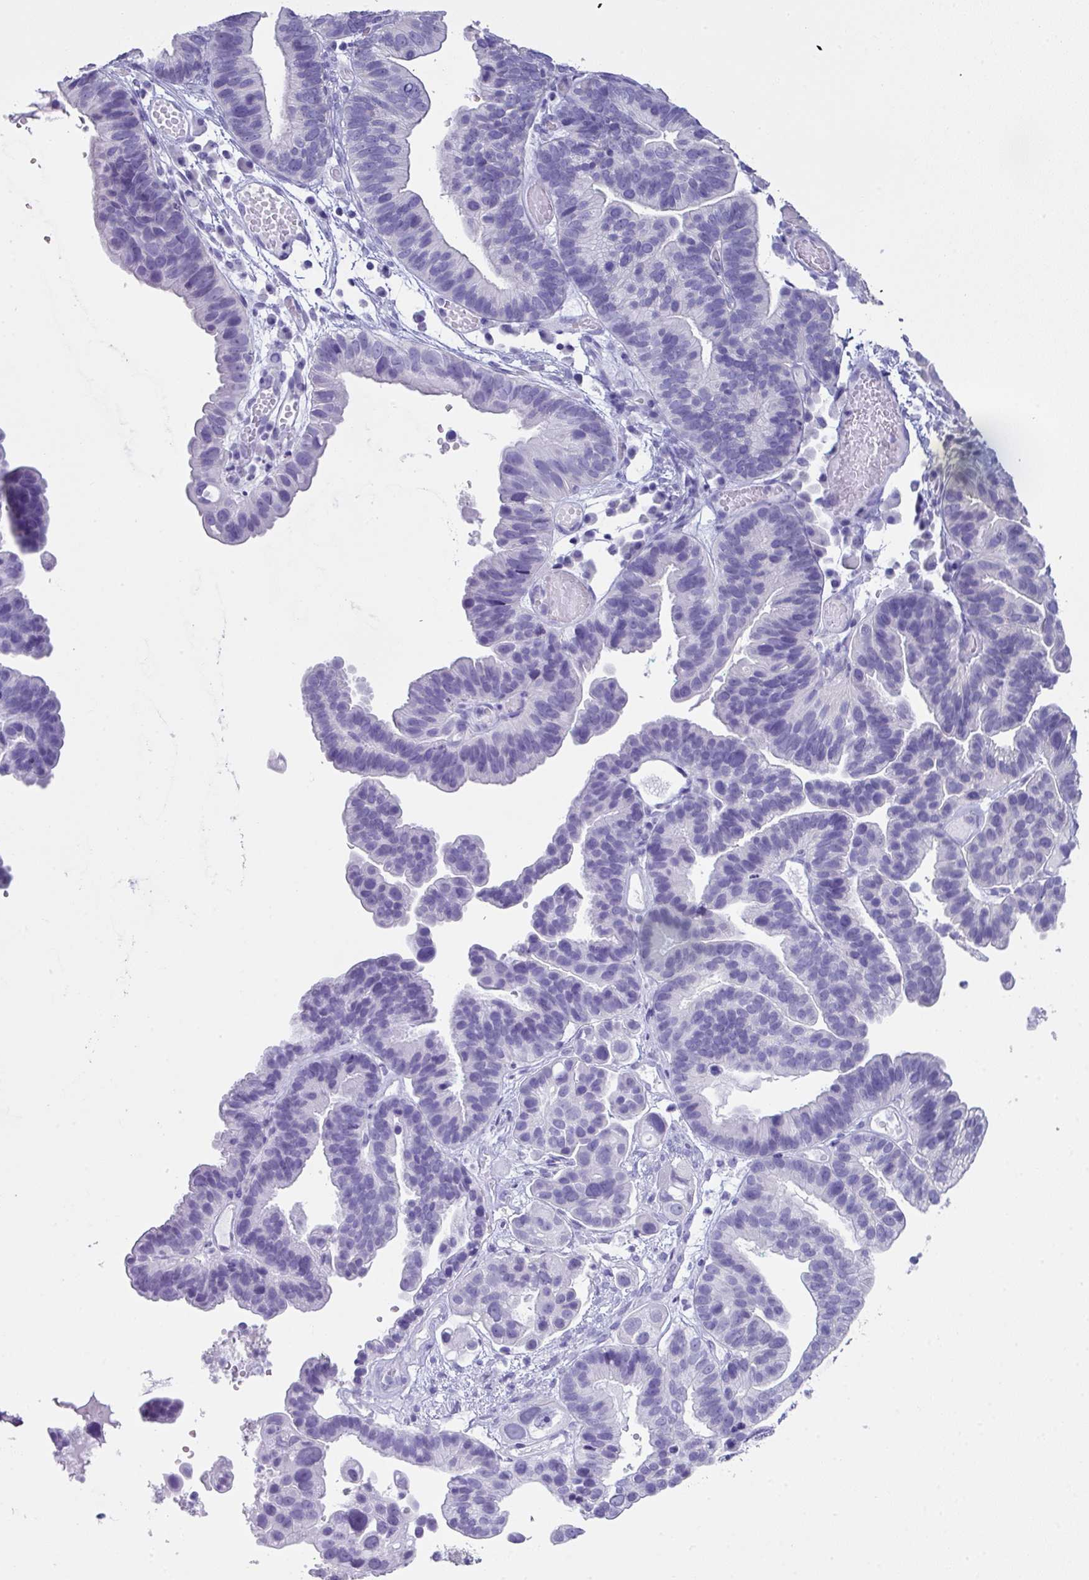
{"staining": {"intensity": "negative", "quantity": "none", "location": "none"}, "tissue": "ovarian cancer", "cell_type": "Tumor cells", "image_type": "cancer", "snomed": [{"axis": "morphology", "description": "Cystadenocarcinoma, serous, NOS"}, {"axis": "topography", "description": "Ovary"}], "caption": "This photomicrograph is of ovarian cancer (serous cystadenocarcinoma) stained with immunohistochemistry to label a protein in brown with the nuclei are counter-stained blue. There is no staining in tumor cells.", "gene": "PALS2", "patient": {"sex": "female", "age": 56}}